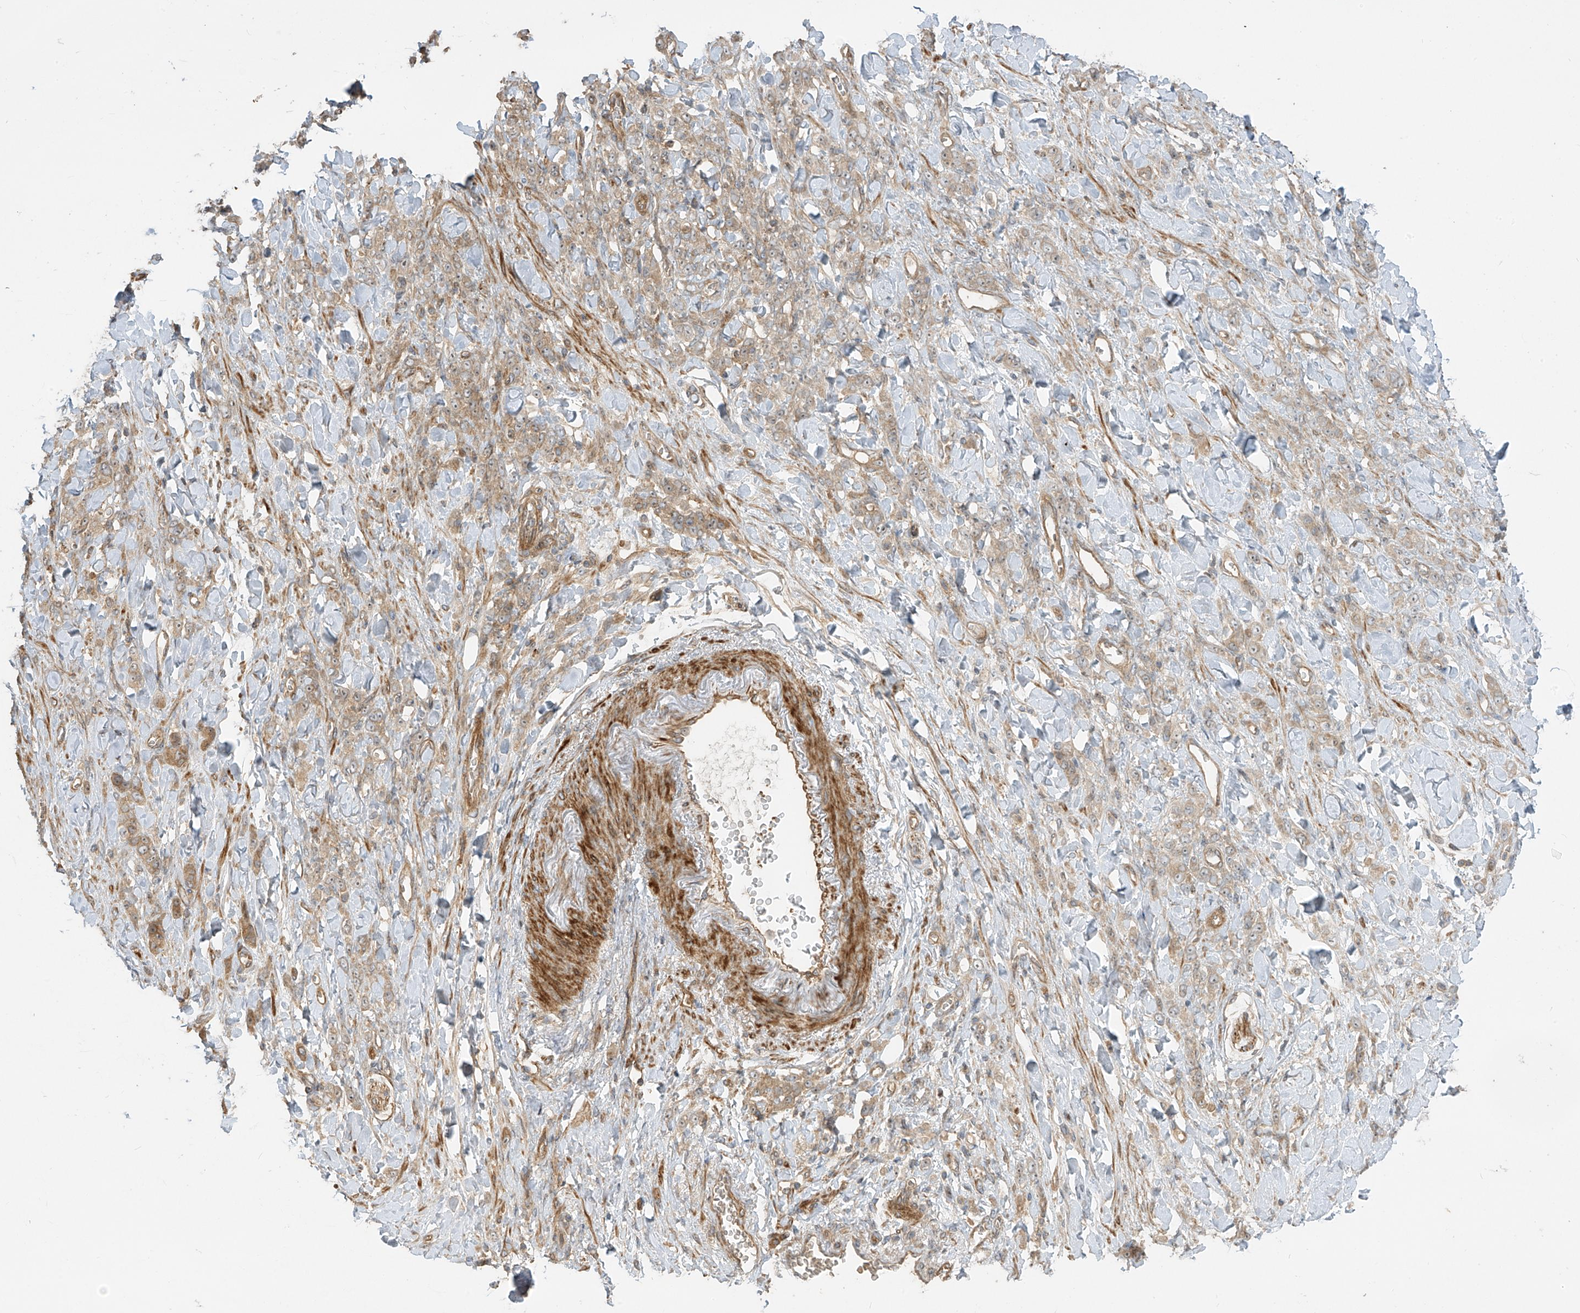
{"staining": {"intensity": "weak", "quantity": ">75%", "location": "cytoplasmic/membranous"}, "tissue": "stomach cancer", "cell_type": "Tumor cells", "image_type": "cancer", "snomed": [{"axis": "morphology", "description": "Normal tissue, NOS"}, {"axis": "morphology", "description": "Adenocarcinoma, NOS"}, {"axis": "topography", "description": "Stomach"}], "caption": "Human stomach adenocarcinoma stained with a brown dye demonstrates weak cytoplasmic/membranous positive positivity in about >75% of tumor cells.", "gene": "ENTR1", "patient": {"sex": "male", "age": 82}}